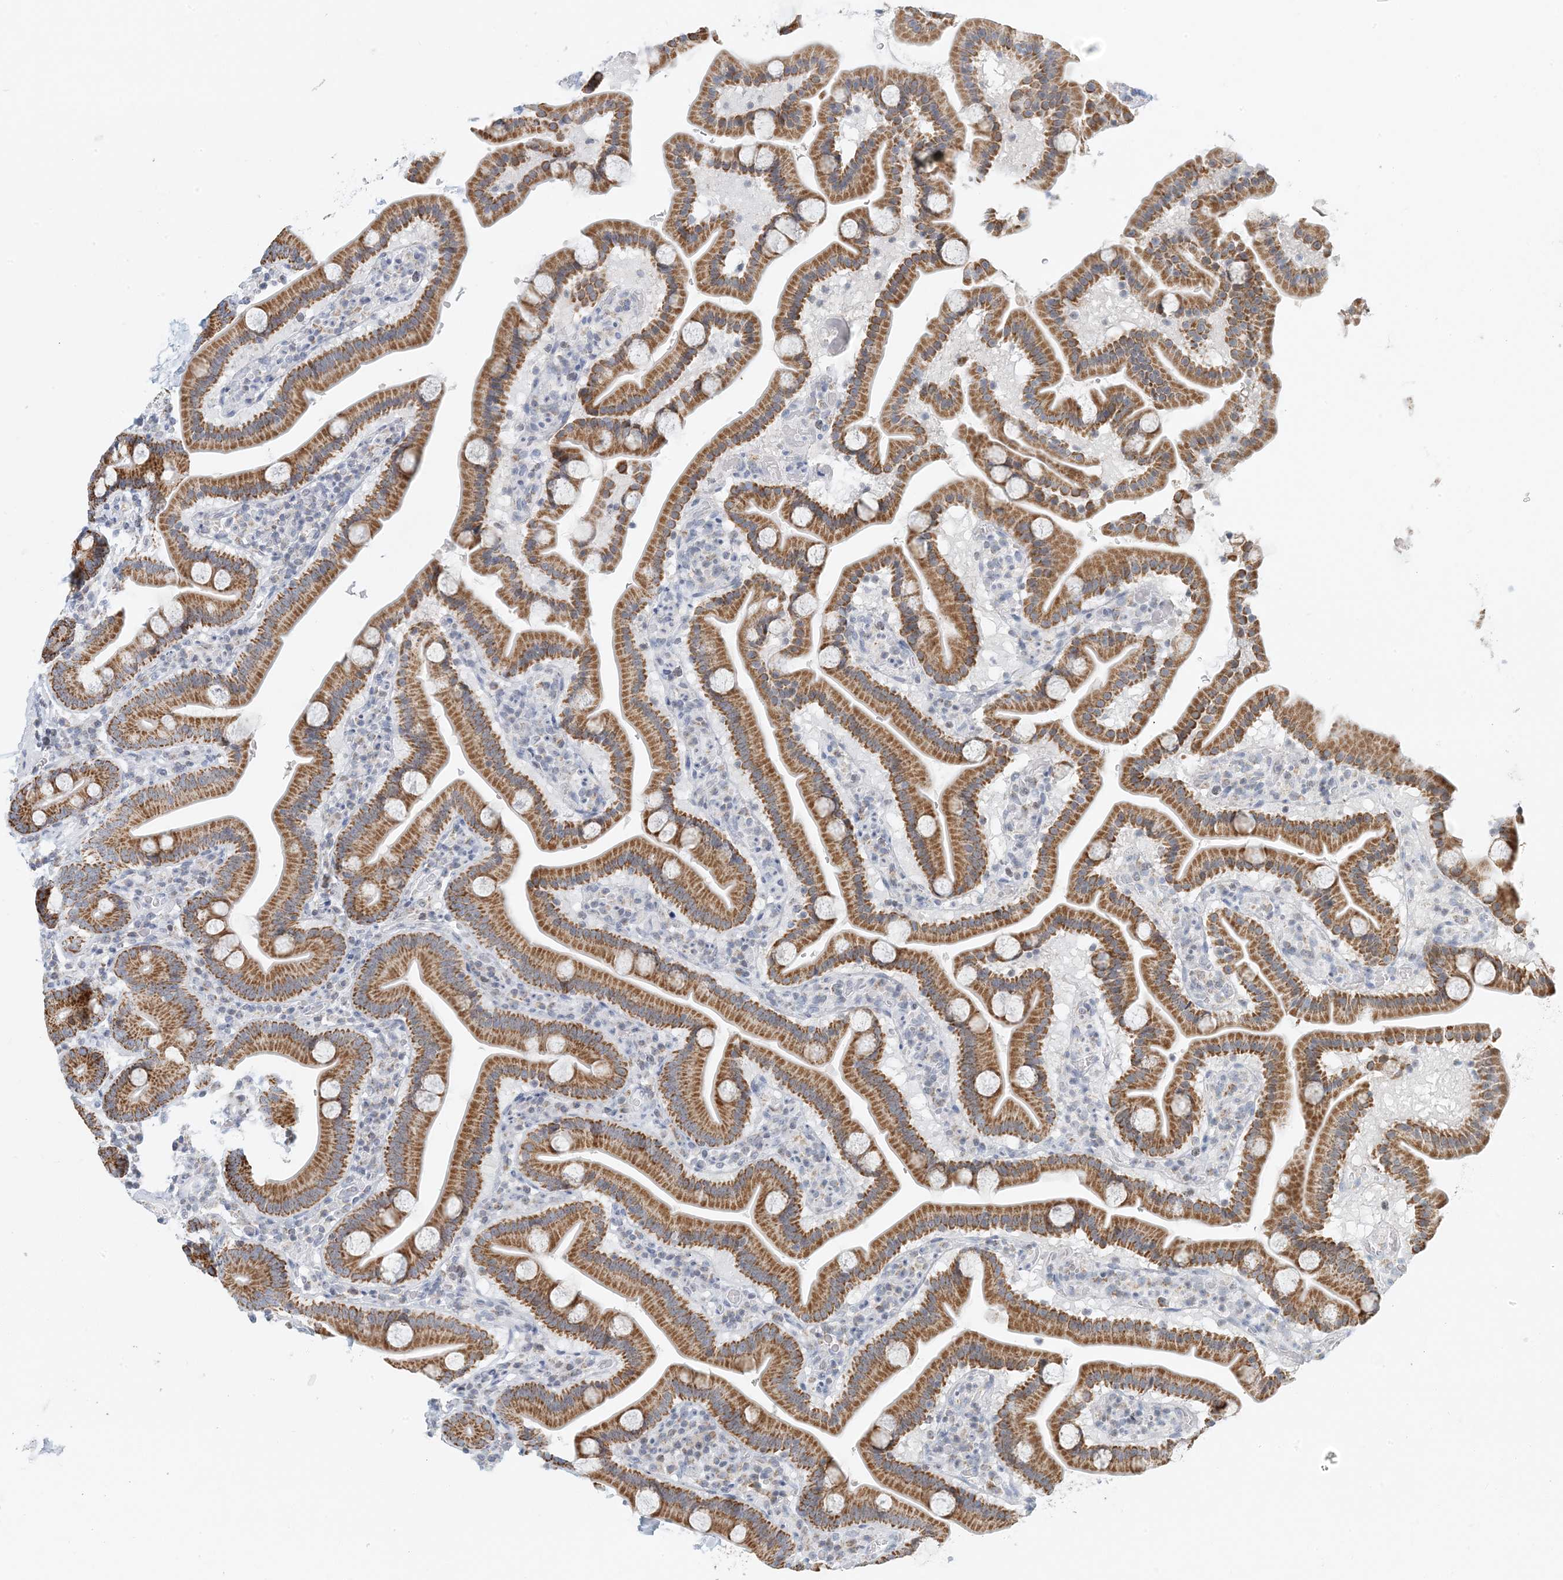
{"staining": {"intensity": "strong", "quantity": ">75%", "location": "cytoplasmic/membranous"}, "tissue": "duodenum", "cell_type": "Glandular cells", "image_type": "normal", "snomed": [{"axis": "morphology", "description": "Normal tissue, NOS"}, {"axis": "topography", "description": "Duodenum"}], "caption": "Immunohistochemistry (IHC) (DAB (3,3'-diaminobenzidine)) staining of unremarkable human duodenum displays strong cytoplasmic/membranous protein expression in approximately >75% of glandular cells.", "gene": "BDH1", "patient": {"sex": "male", "age": 55}}